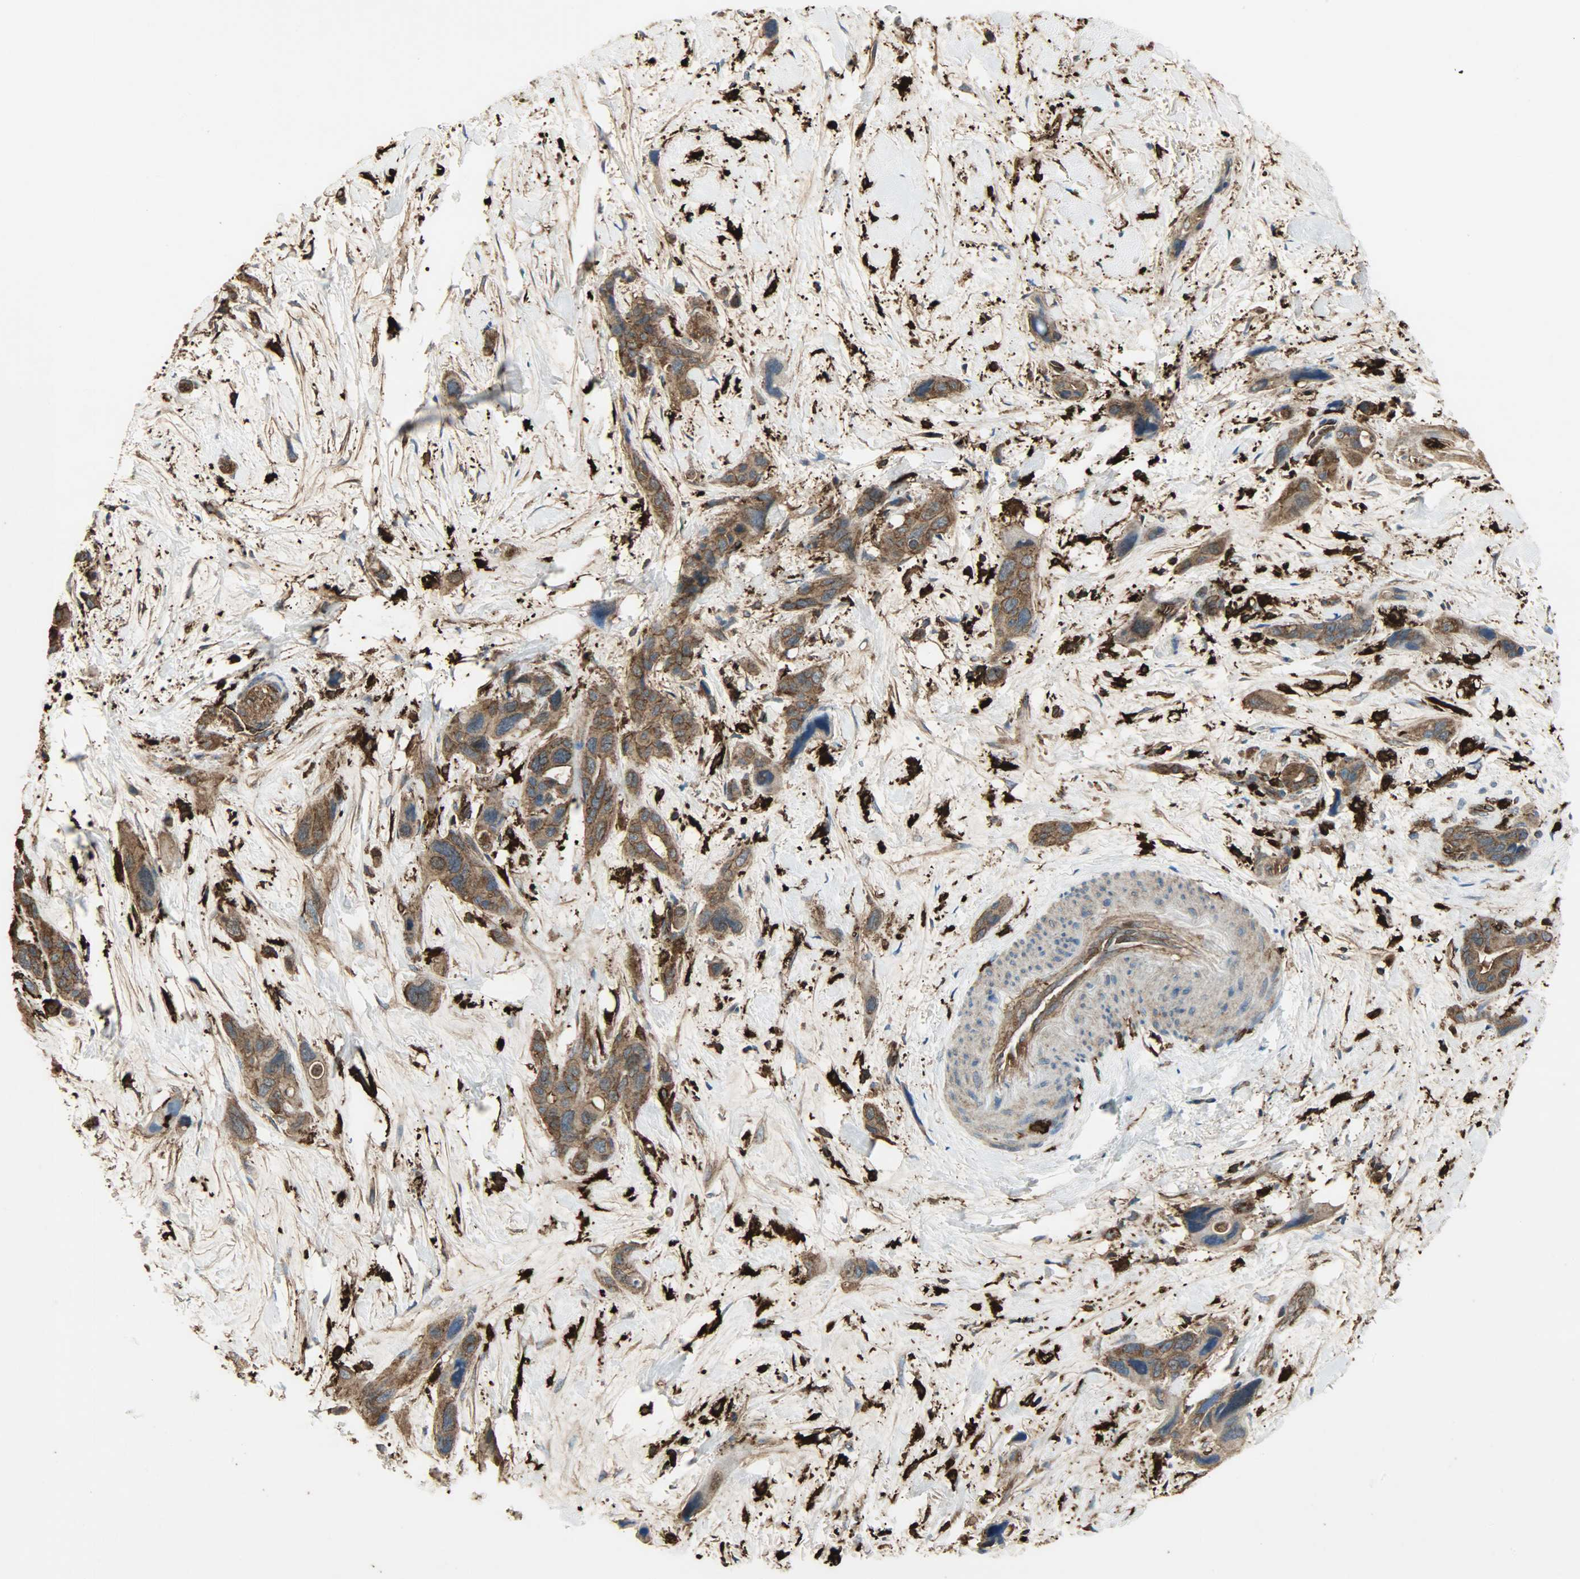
{"staining": {"intensity": "strong", "quantity": ">75%", "location": "cytoplasmic/membranous"}, "tissue": "pancreatic cancer", "cell_type": "Tumor cells", "image_type": "cancer", "snomed": [{"axis": "morphology", "description": "Adenocarcinoma, NOS"}, {"axis": "topography", "description": "Pancreas"}], "caption": "Protein expression analysis of pancreatic cancer (adenocarcinoma) demonstrates strong cytoplasmic/membranous staining in approximately >75% of tumor cells. The protein of interest is shown in brown color, while the nuclei are stained blue.", "gene": "VASP", "patient": {"sex": "male", "age": 46}}